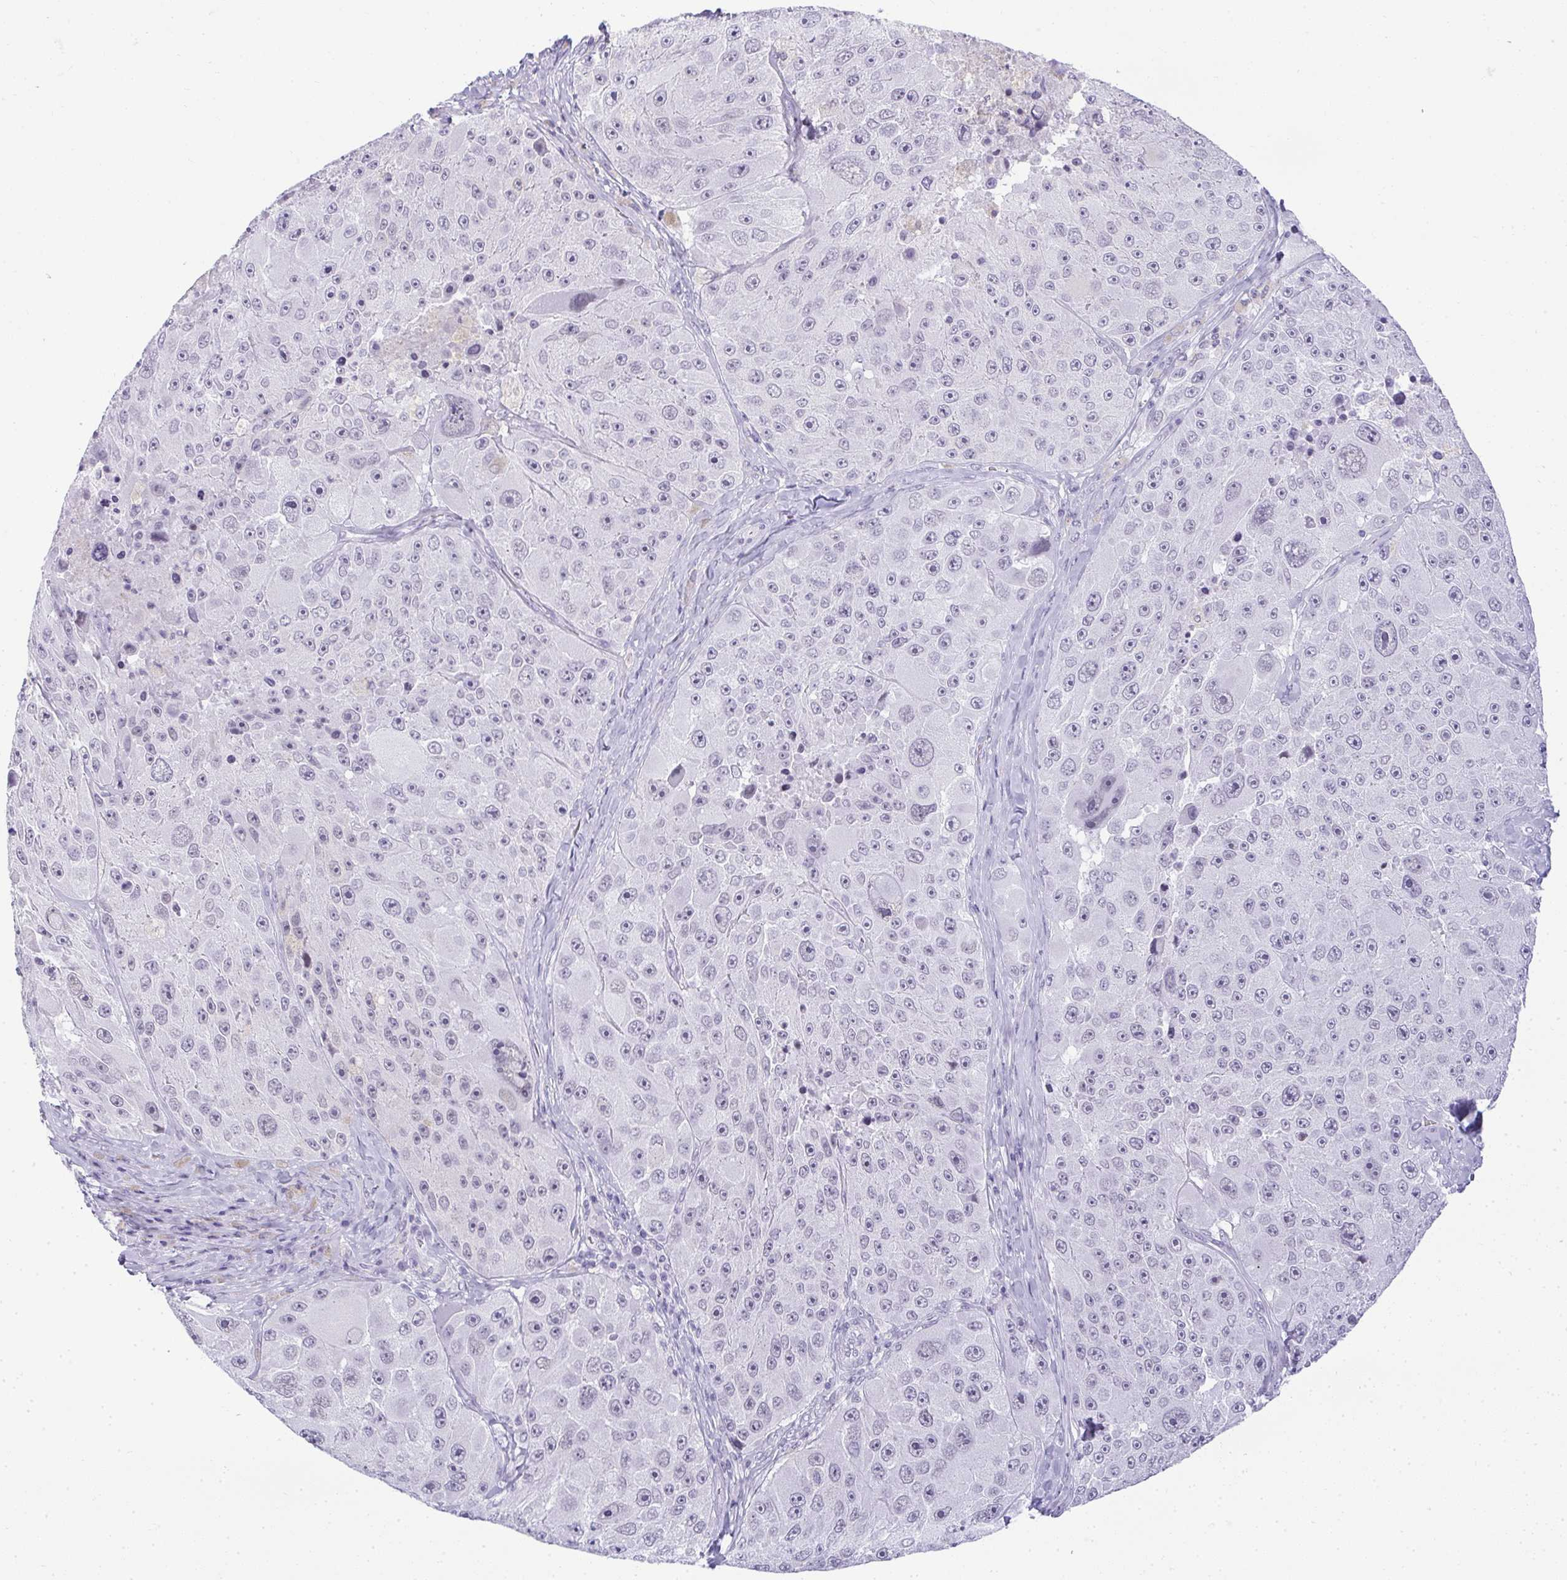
{"staining": {"intensity": "negative", "quantity": "none", "location": "none"}, "tissue": "melanoma", "cell_type": "Tumor cells", "image_type": "cancer", "snomed": [{"axis": "morphology", "description": "Malignant melanoma, Metastatic site"}, {"axis": "topography", "description": "Lymph node"}], "caption": "This is an IHC photomicrograph of human melanoma. There is no expression in tumor cells.", "gene": "PLA2G1B", "patient": {"sex": "male", "age": 62}}